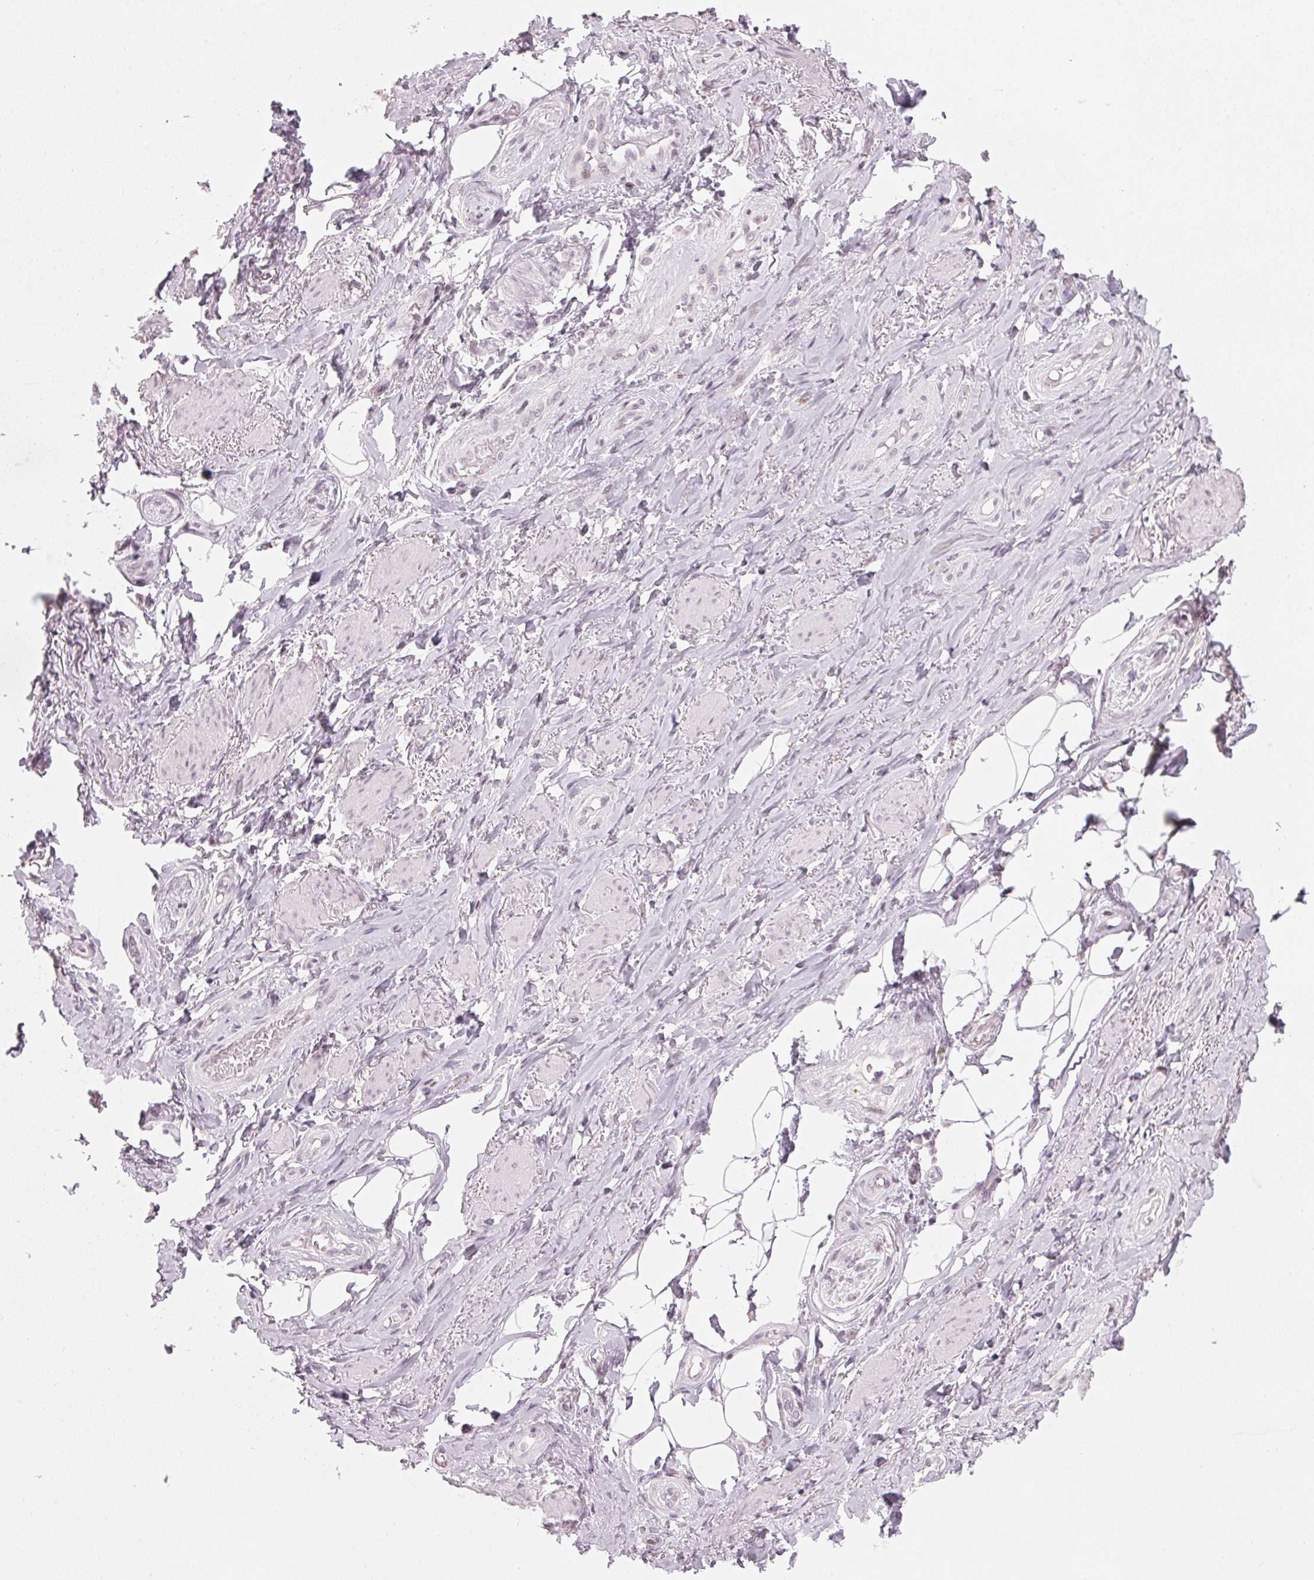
{"staining": {"intensity": "negative", "quantity": "none", "location": "none"}, "tissue": "adipose tissue", "cell_type": "Adipocytes", "image_type": "normal", "snomed": [{"axis": "morphology", "description": "Normal tissue, NOS"}, {"axis": "topography", "description": "Anal"}, {"axis": "topography", "description": "Peripheral nerve tissue"}], "caption": "Immunohistochemistry (IHC) of unremarkable adipose tissue displays no positivity in adipocytes. (DAB (3,3'-diaminobenzidine) immunohistochemistry, high magnification).", "gene": "SFRP4", "patient": {"sex": "male", "age": 53}}